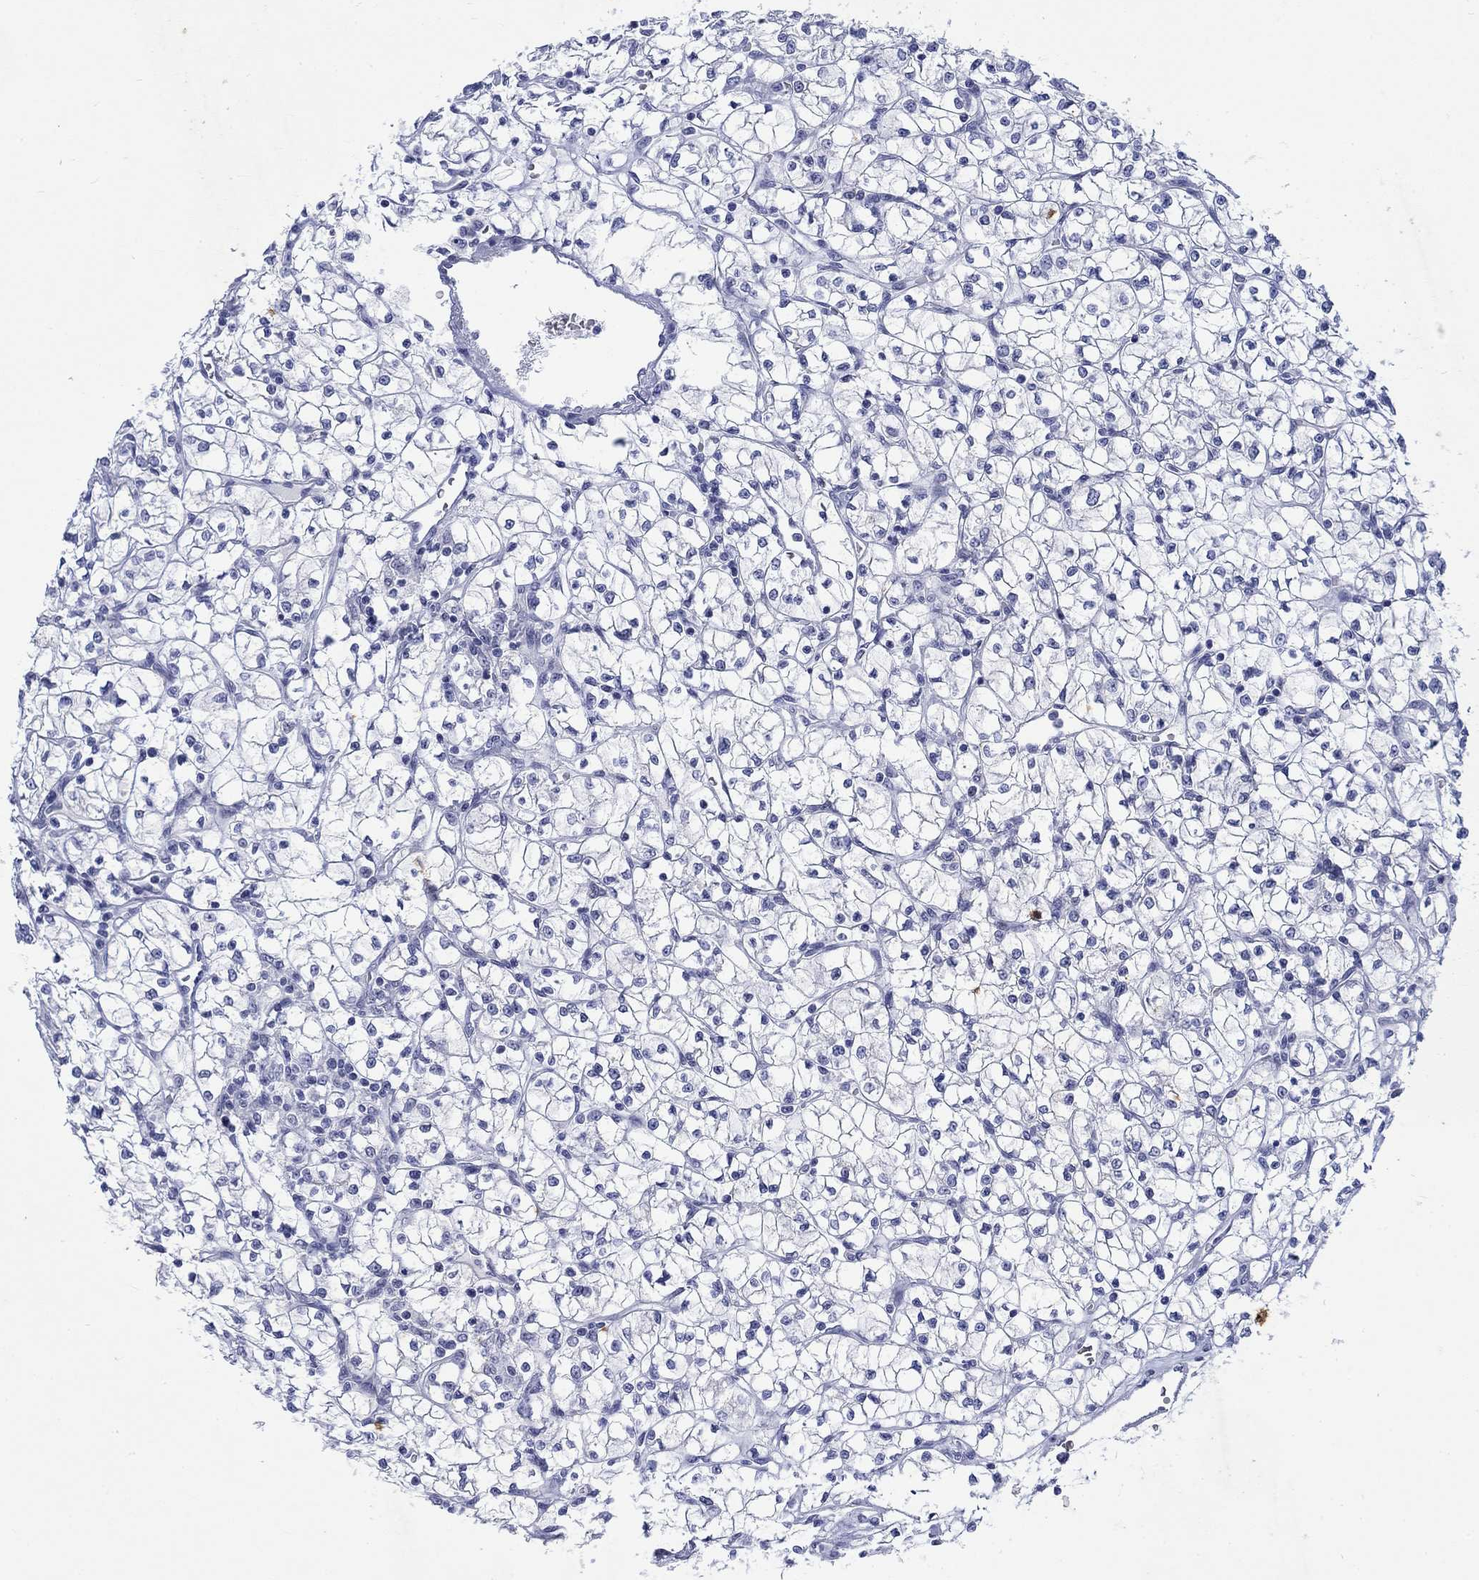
{"staining": {"intensity": "negative", "quantity": "none", "location": "none"}, "tissue": "renal cancer", "cell_type": "Tumor cells", "image_type": "cancer", "snomed": [{"axis": "morphology", "description": "Adenocarcinoma, NOS"}, {"axis": "topography", "description": "Kidney"}], "caption": "Tumor cells show no significant staining in renal cancer.", "gene": "KRT76", "patient": {"sex": "female", "age": 64}}